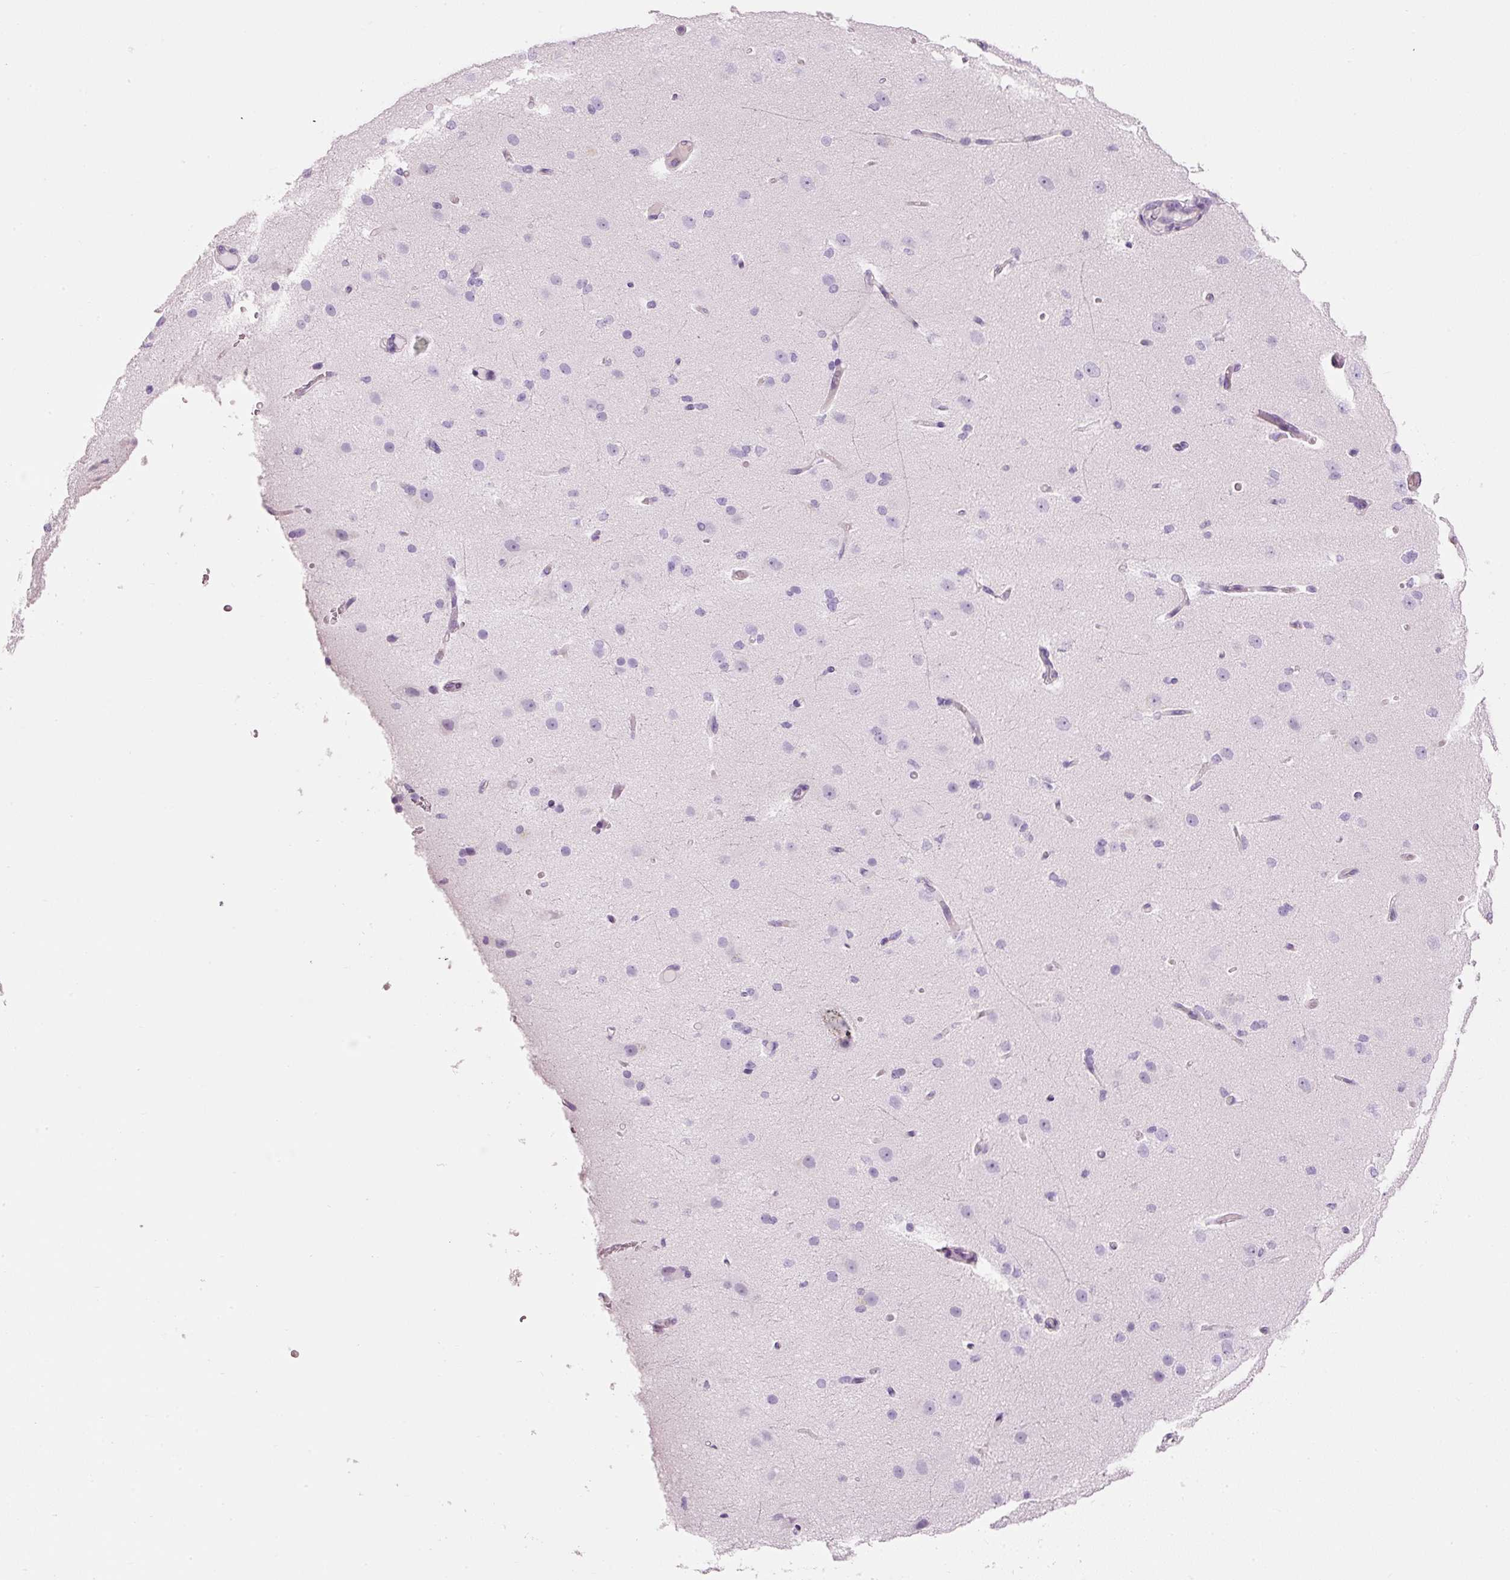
{"staining": {"intensity": "negative", "quantity": "none", "location": "none"}, "tissue": "cerebral cortex", "cell_type": "Endothelial cells", "image_type": "normal", "snomed": [{"axis": "morphology", "description": "Normal tissue, NOS"}, {"axis": "morphology", "description": "Inflammation, NOS"}, {"axis": "topography", "description": "Cerebral cortex"}], "caption": "Endothelial cells show no significant protein staining in benign cerebral cortex. (Brightfield microscopy of DAB IHC at high magnification).", "gene": "CMA1", "patient": {"sex": "male", "age": 6}}